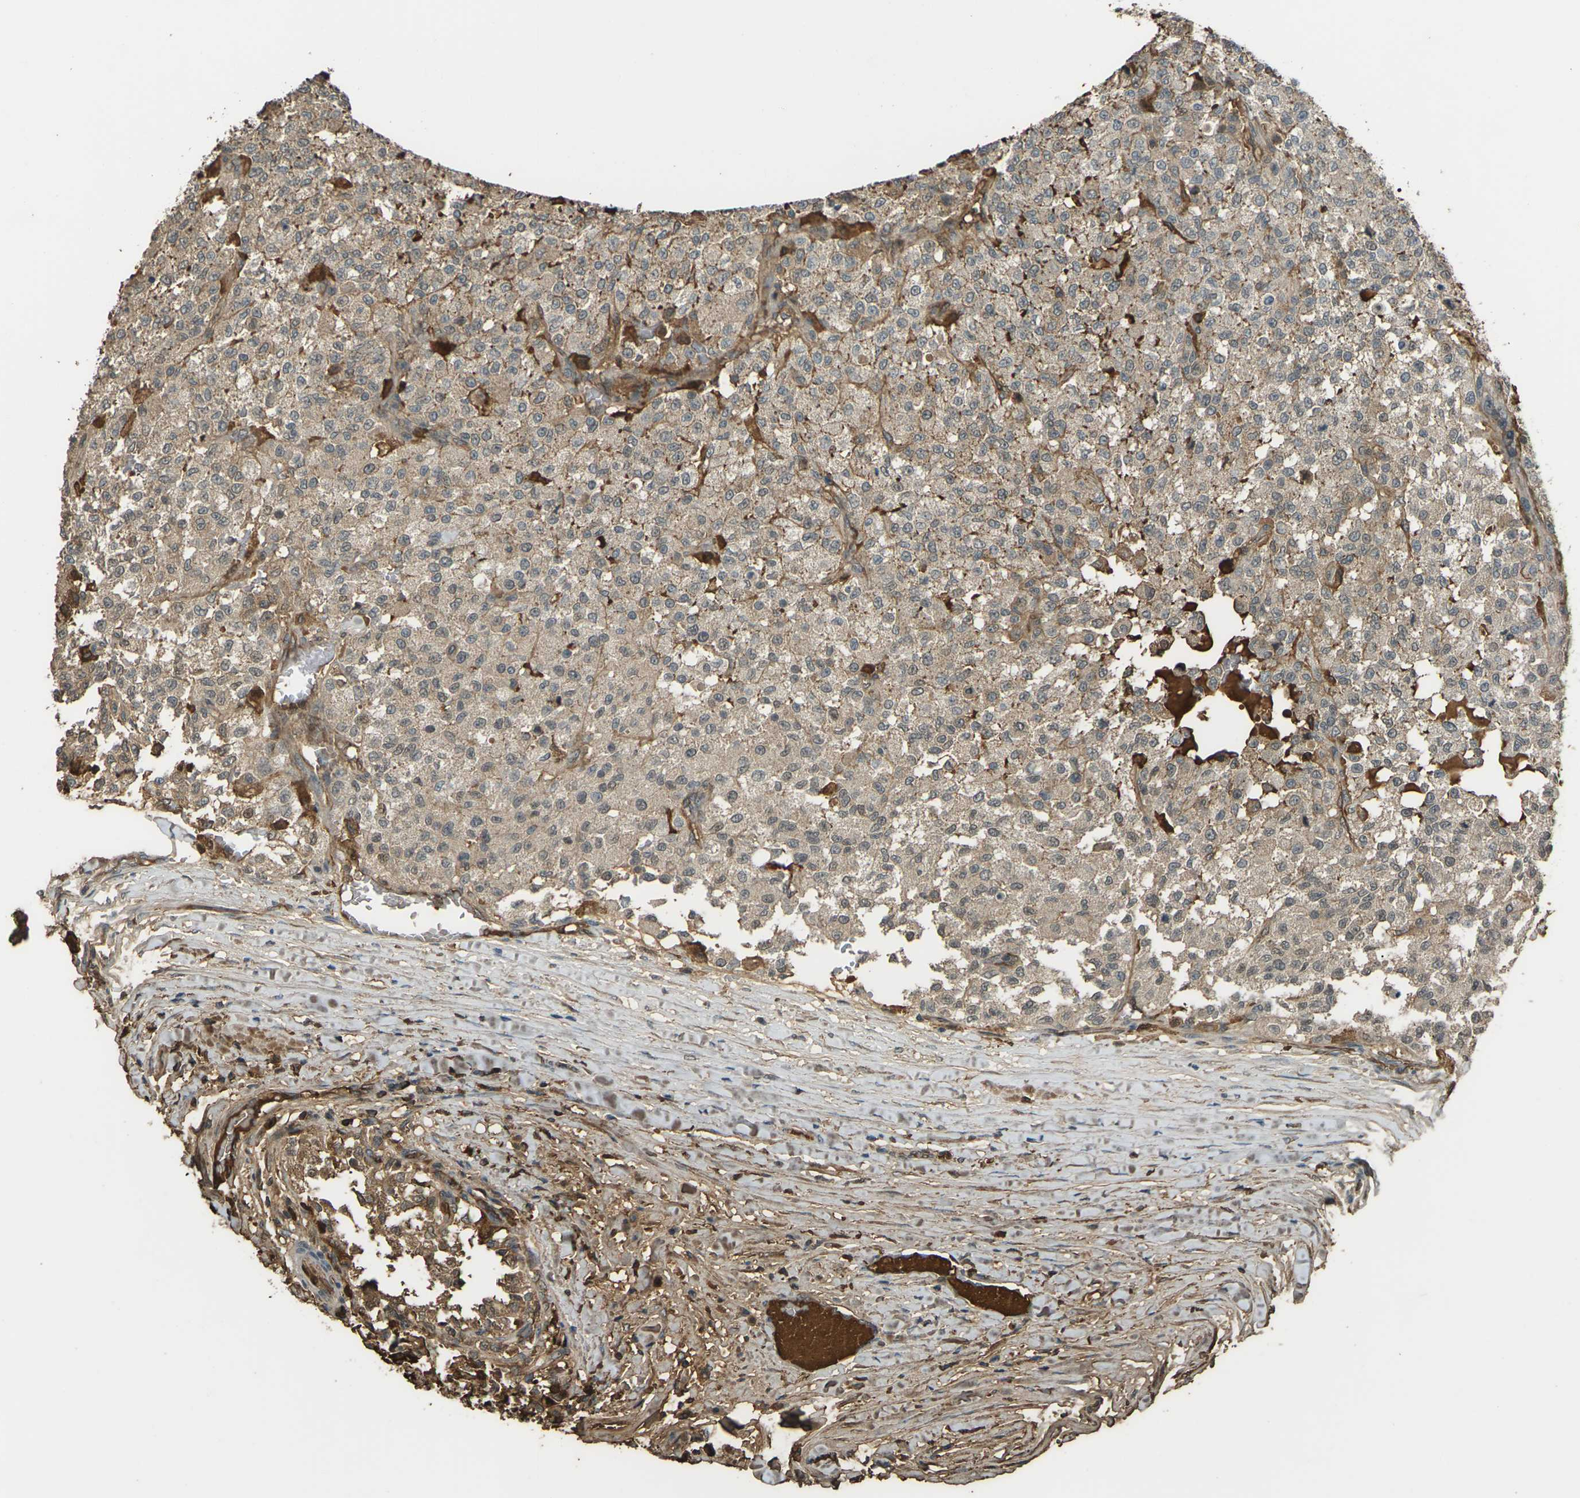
{"staining": {"intensity": "moderate", "quantity": ">75%", "location": "cytoplasmic/membranous"}, "tissue": "testis cancer", "cell_type": "Tumor cells", "image_type": "cancer", "snomed": [{"axis": "morphology", "description": "Seminoma, NOS"}, {"axis": "topography", "description": "Testis"}], "caption": "Immunohistochemistry micrograph of neoplastic tissue: testis seminoma stained using IHC exhibits medium levels of moderate protein expression localized specifically in the cytoplasmic/membranous of tumor cells, appearing as a cytoplasmic/membranous brown color.", "gene": "CYP1B1", "patient": {"sex": "male", "age": 59}}